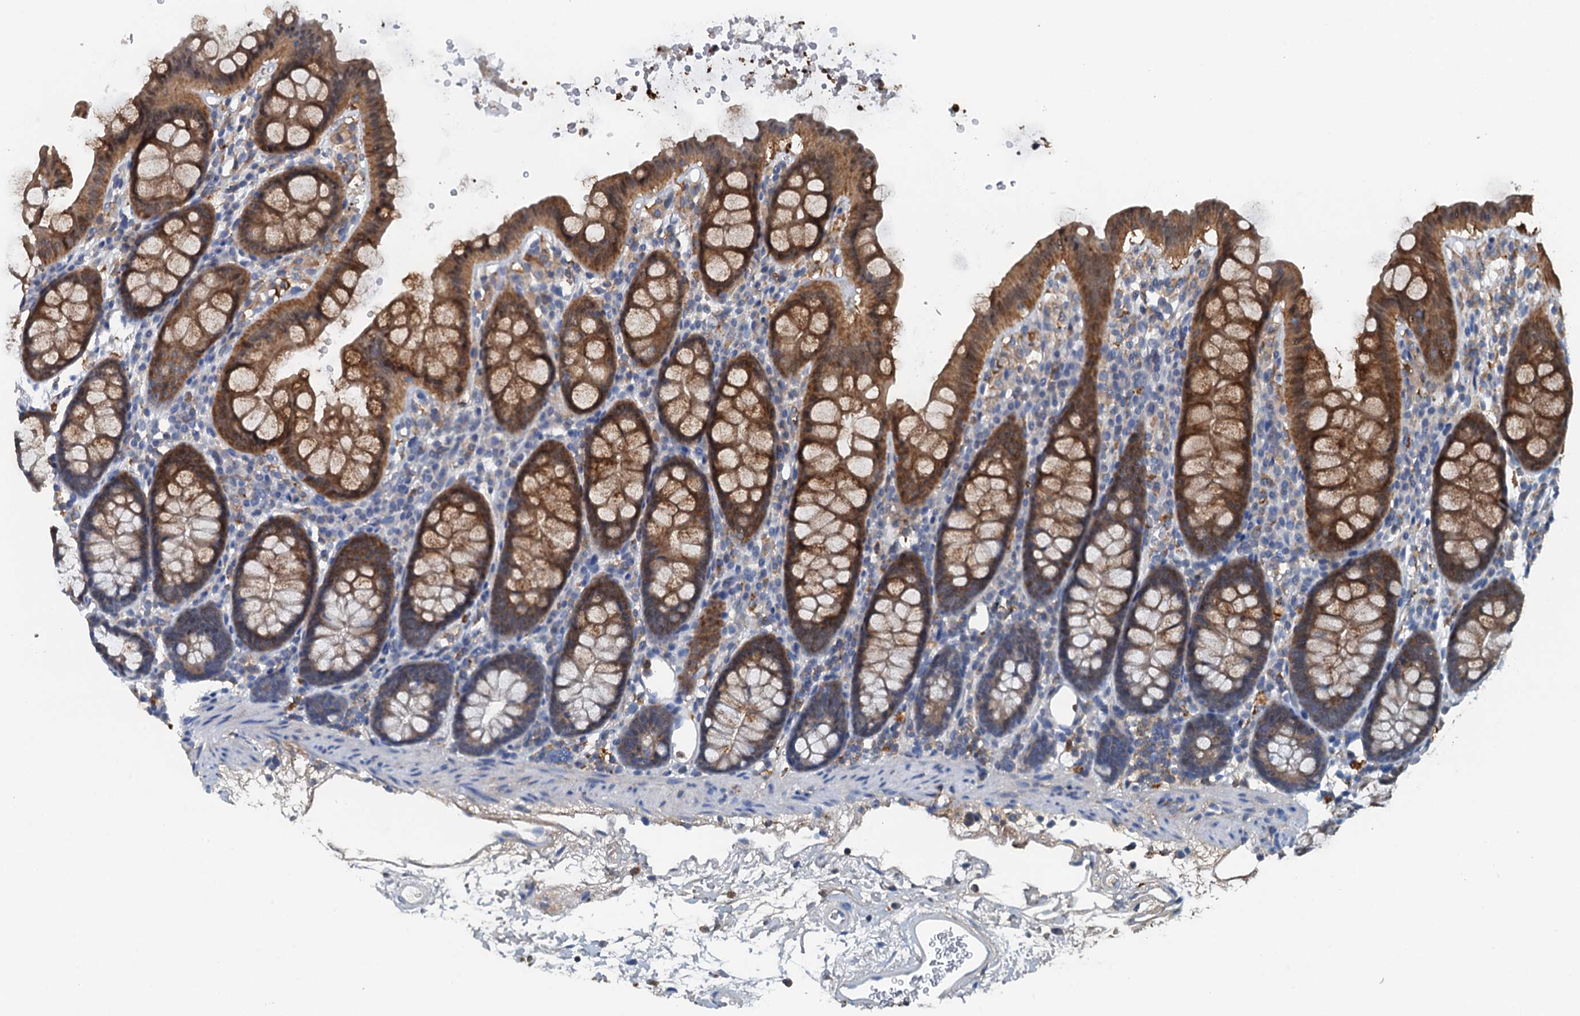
{"staining": {"intensity": "negative", "quantity": "none", "location": "none"}, "tissue": "colon", "cell_type": "Endothelial cells", "image_type": "normal", "snomed": [{"axis": "morphology", "description": "Normal tissue, NOS"}, {"axis": "topography", "description": "Colon"}], "caption": "This photomicrograph is of normal colon stained with immunohistochemistry to label a protein in brown with the nuclei are counter-stained blue. There is no positivity in endothelial cells.", "gene": "THAP10", "patient": {"sex": "male", "age": 75}}